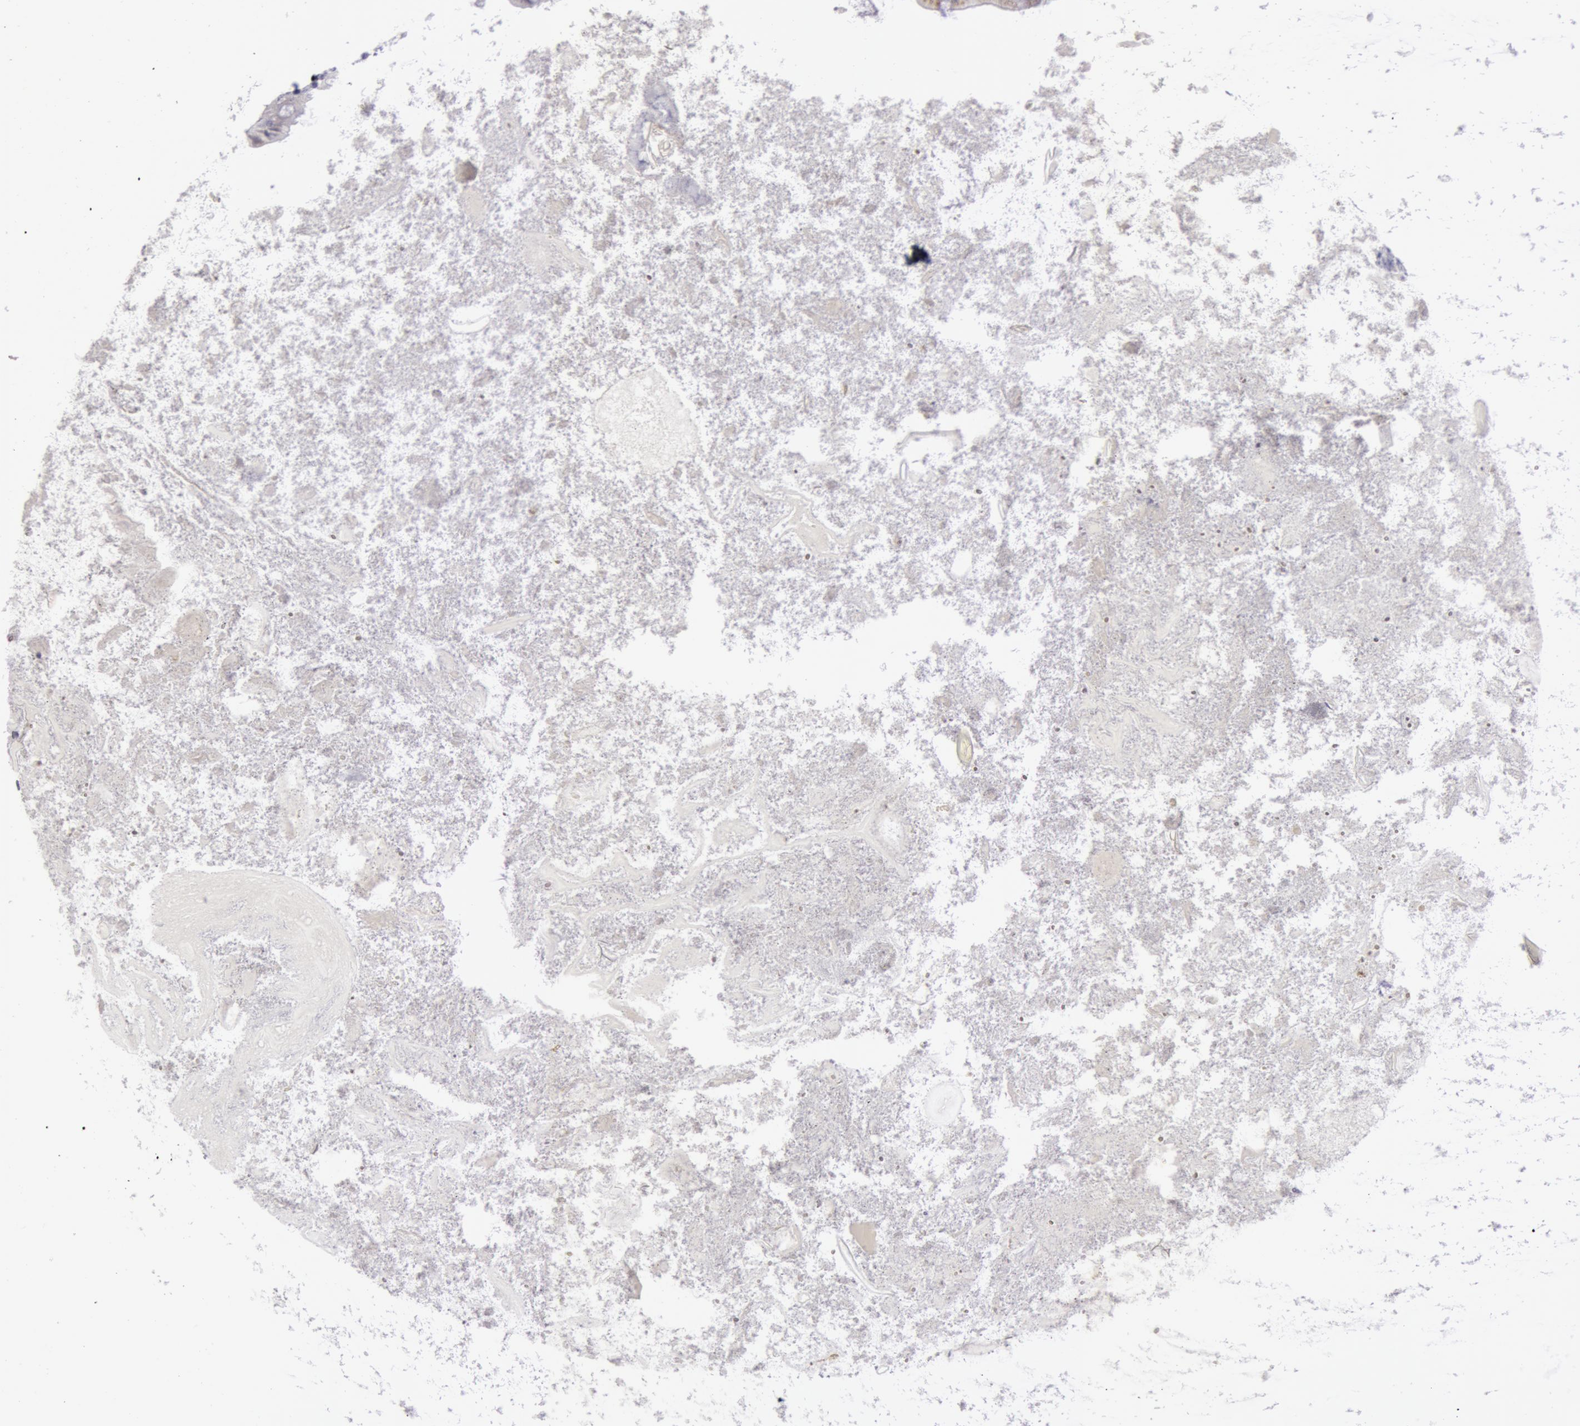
{"staining": {"intensity": "negative", "quantity": "none", "location": "none"}, "tissue": "appendix", "cell_type": "Glandular cells", "image_type": "normal", "snomed": [{"axis": "morphology", "description": "Normal tissue, NOS"}, {"axis": "topography", "description": "Appendix"}], "caption": "Protein analysis of benign appendix reveals no significant expression in glandular cells.", "gene": "AMACR", "patient": {"sex": "female", "age": 82}}